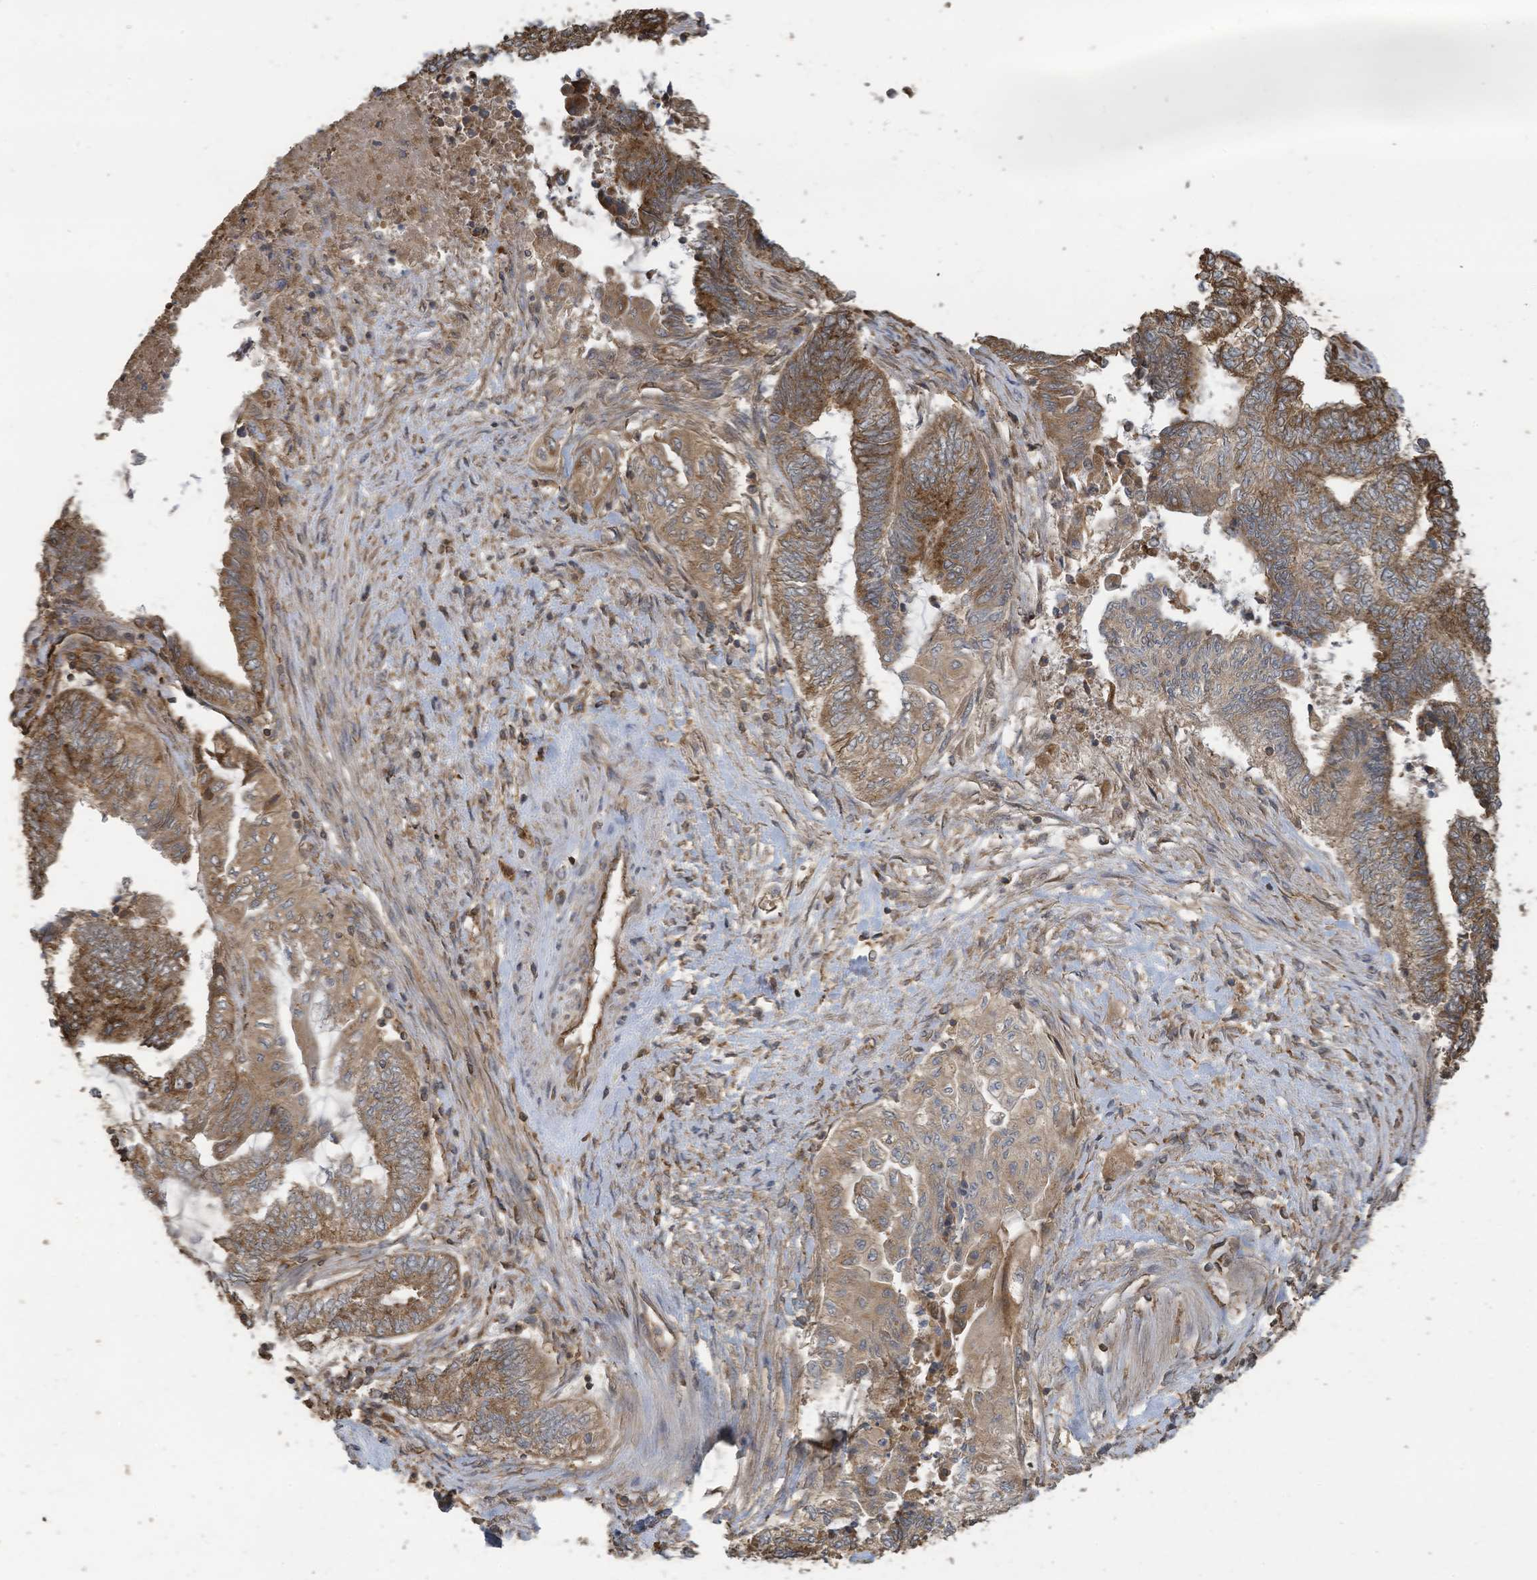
{"staining": {"intensity": "moderate", "quantity": ">75%", "location": "cytoplasmic/membranous"}, "tissue": "endometrial cancer", "cell_type": "Tumor cells", "image_type": "cancer", "snomed": [{"axis": "morphology", "description": "Adenocarcinoma, NOS"}, {"axis": "topography", "description": "Uterus"}, {"axis": "topography", "description": "Endometrium"}], "caption": "DAB immunohistochemical staining of human endometrial cancer displays moderate cytoplasmic/membranous protein positivity in approximately >75% of tumor cells. The staining was performed using DAB to visualize the protein expression in brown, while the nuclei were stained in blue with hematoxylin (Magnification: 20x).", "gene": "COX10", "patient": {"sex": "female", "age": 70}}